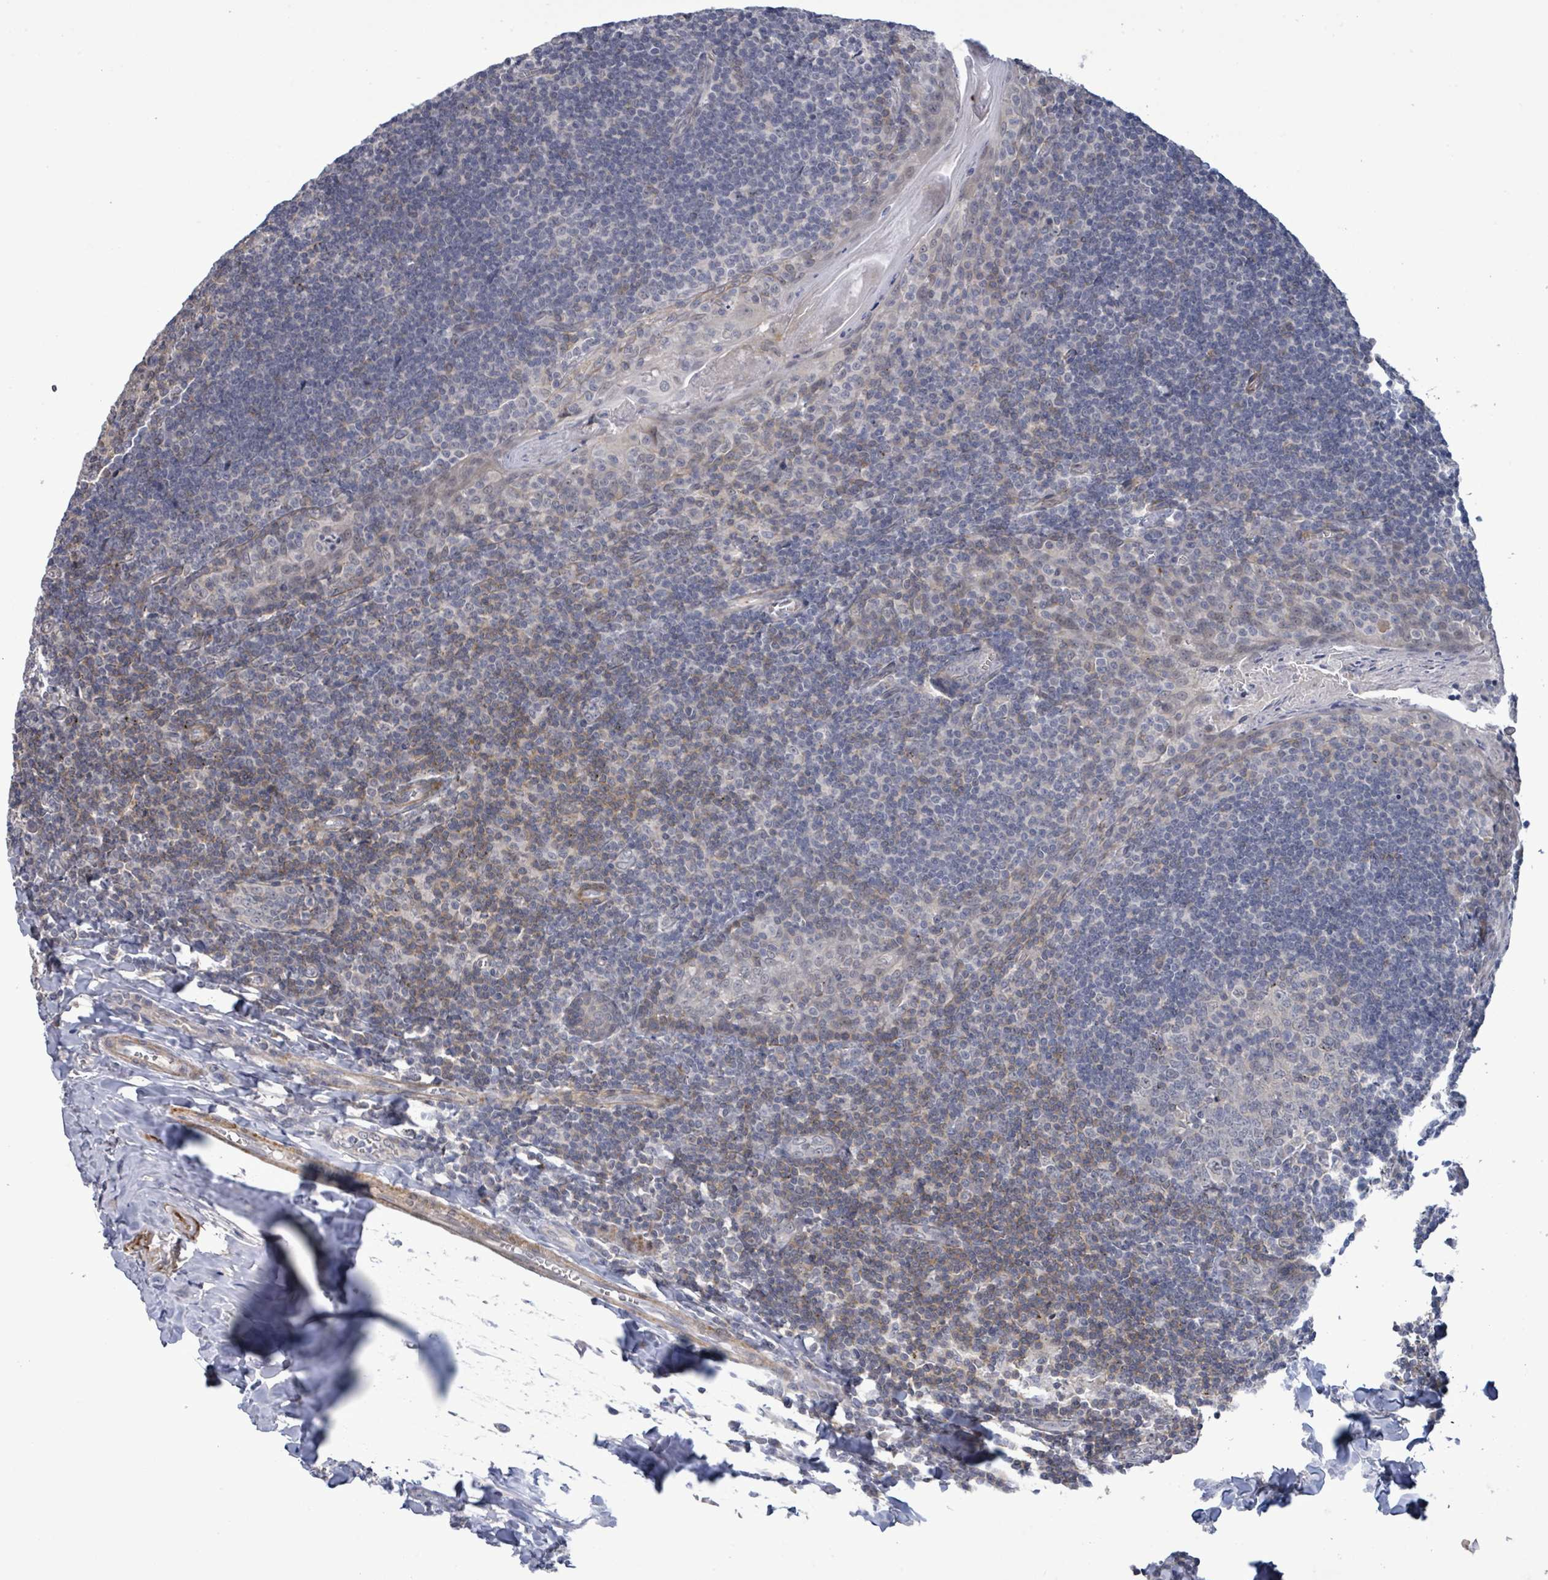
{"staining": {"intensity": "negative", "quantity": "none", "location": "none"}, "tissue": "tonsil", "cell_type": "Germinal center cells", "image_type": "normal", "snomed": [{"axis": "morphology", "description": "Normal tissue, NOS"}, {"axis": "topography", "description": "Tonsil"}], "caption": "A high-resolution photomicrograph shows immunohistochemistry staining of benign tonsil, which displays no significant expression in germinal center cells. (DAB (3,3'-diaminobenzidine) IHC with hematoxylin counter stain).", "gene": "AMMECR1", "patient": {"sex": "male", "age": 27}}